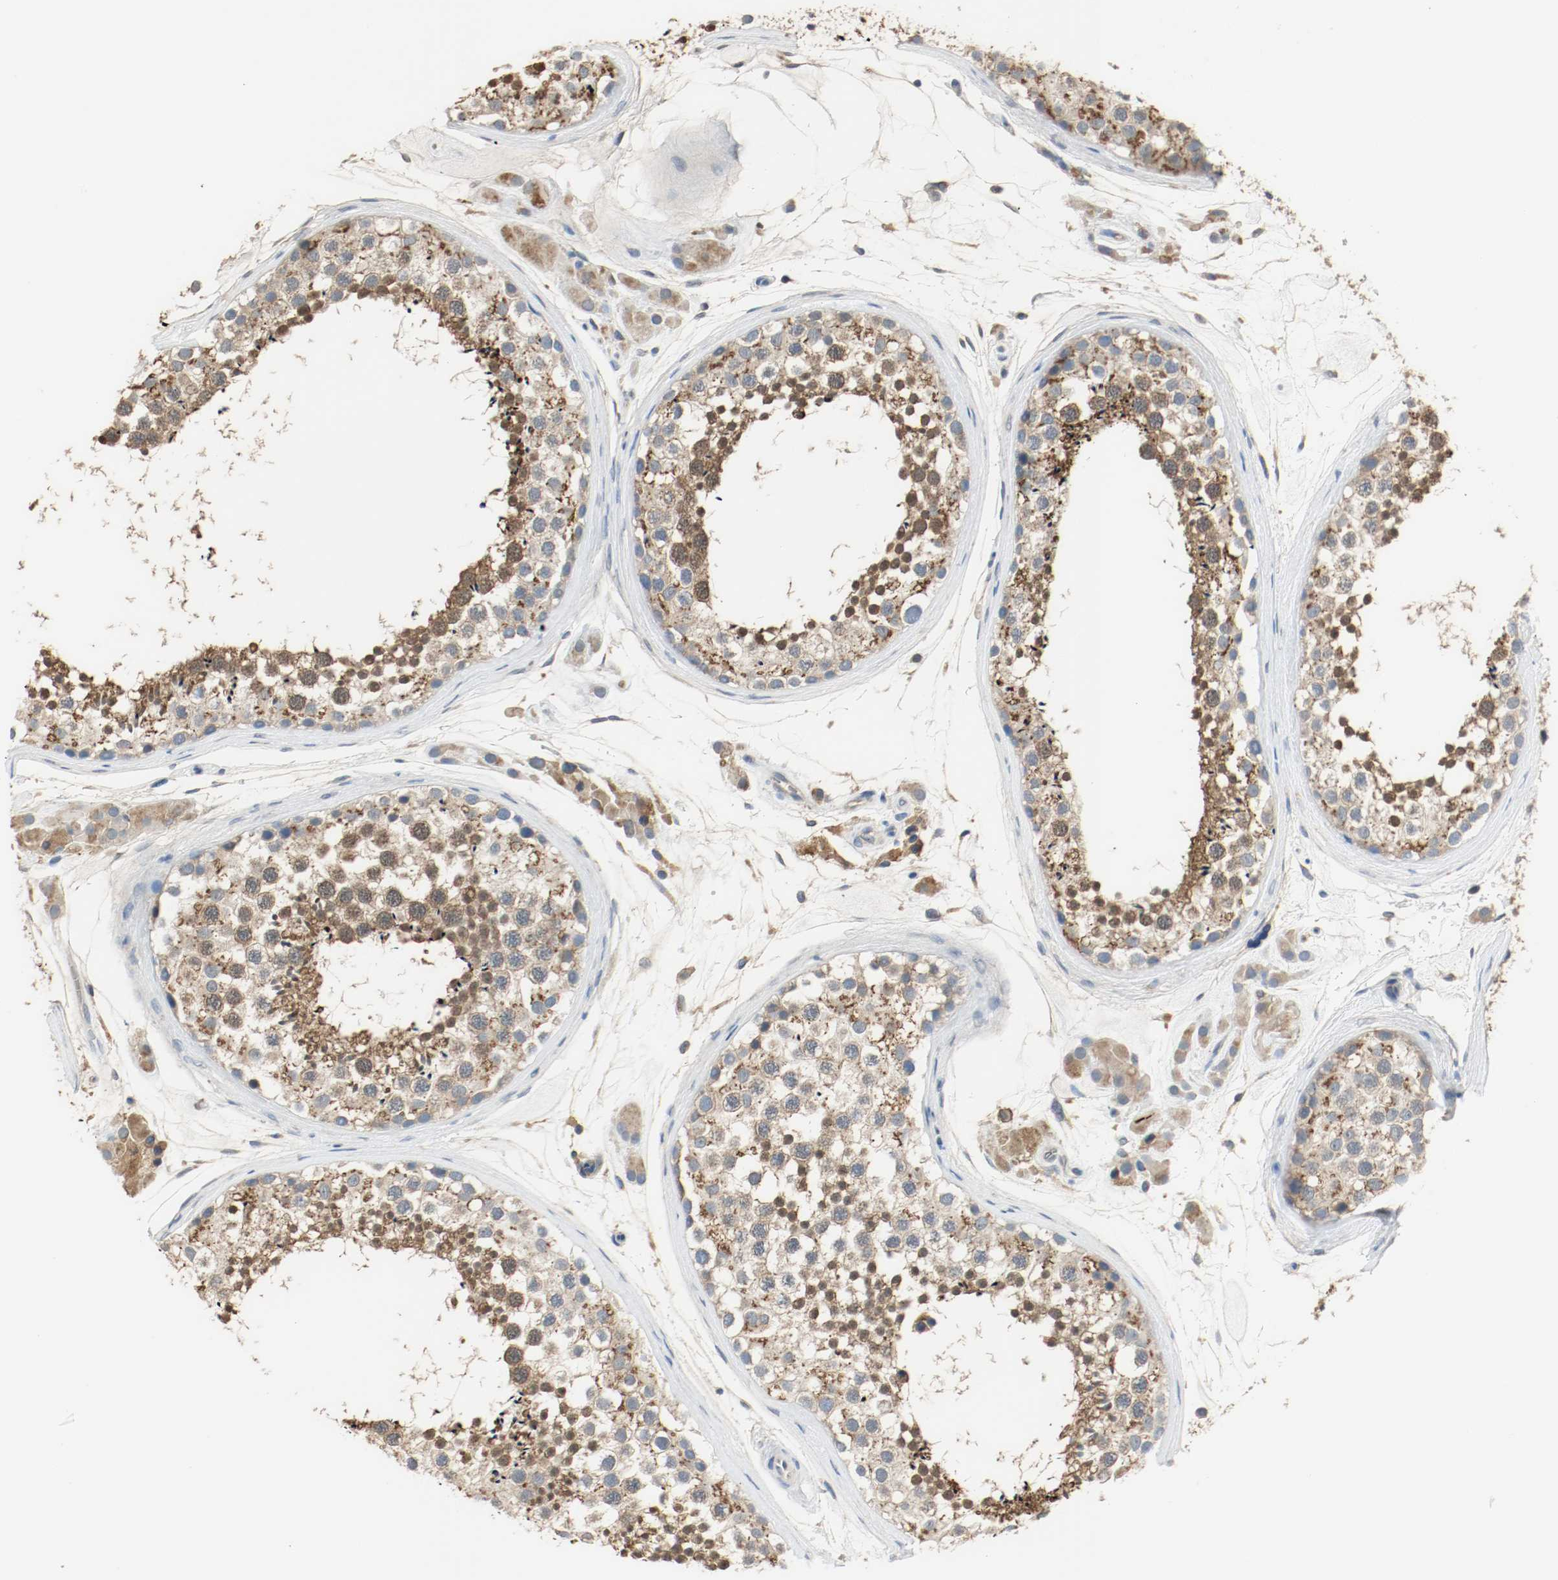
{"staining": {"intensity": "moderate", "quantity": ">75%", "location": "cytoplasmic/membranous"}, "tissue": "testis", "cell_type": "Cells in seminiferous ducts", "image_type": "normal", "snomed": [{"axis": "morphology", "description": "Normal tissue, NOS"}, {"axis": "topography", "description": "Testis"}], "caption": "Protein staining of unremarkable testis demonstrates moderate cytoplasmic/membranous expression in approximately >75% of cells in seminiferous ducts.", "gene": "MELTF", "patient": {"sex": "male", "age": 46}}